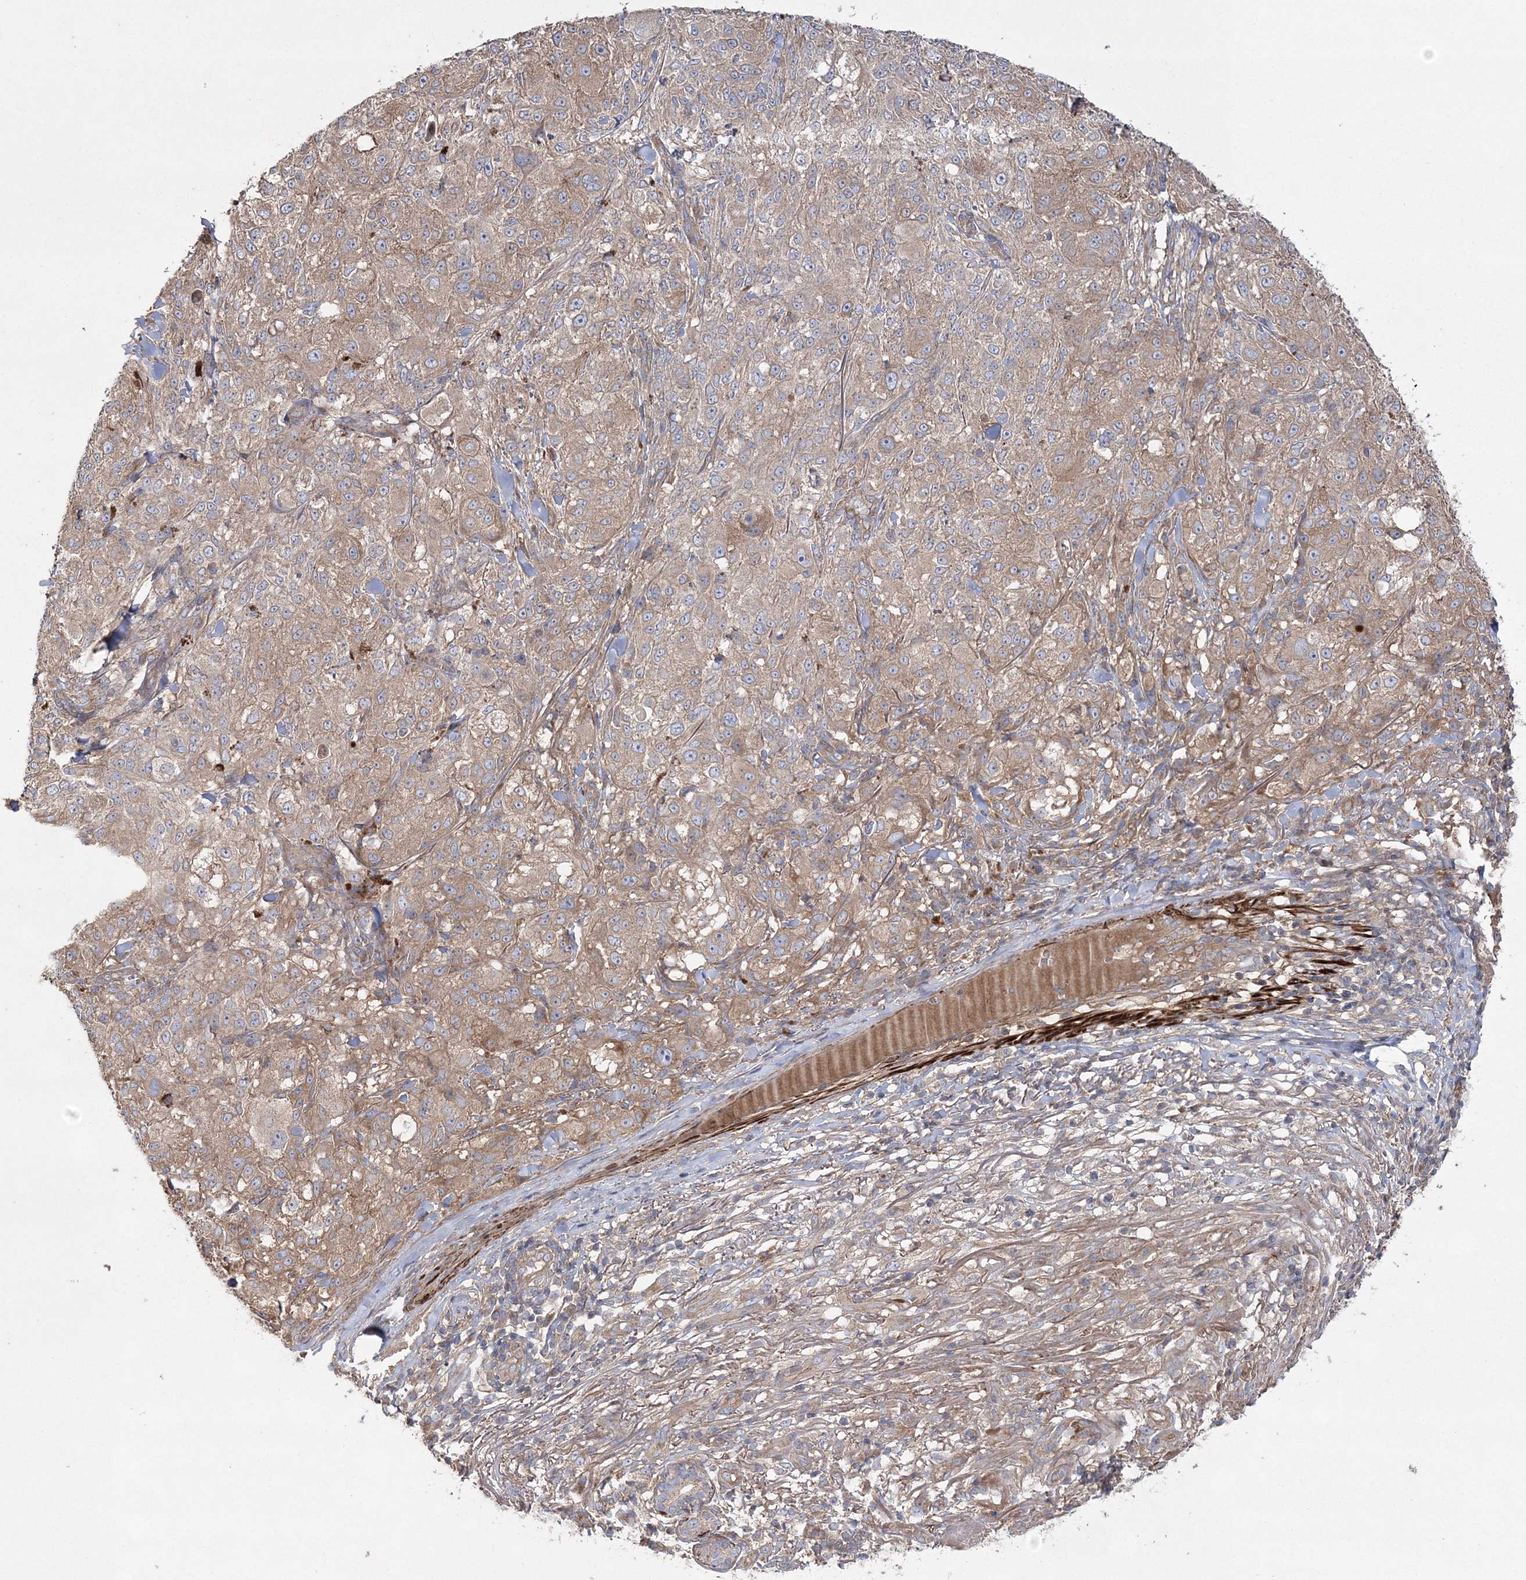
{"staining": {"intensity": "weak", "quantity": ">75%", "location": "cytoplasmic/membranous"}, "tissue": "melanoma", "cell_type": "Tumor cells", "image_type": "cancer", "snomed": [{"axis": "morphology", "description": "Necrosis, NOS"}, {"axis": "morphology", "description": "Malignant melanoma, NOS"}, {"axis": "topography", "description": "Skin"}], "caption": "Immunohistochemical staining of malignant melanoma shows weak cytoplasmic/membranous protein staining in about >75% of tumor cells.", "gene": "ZSWIM6", "patient": {"sex": "female", "age": 87}}